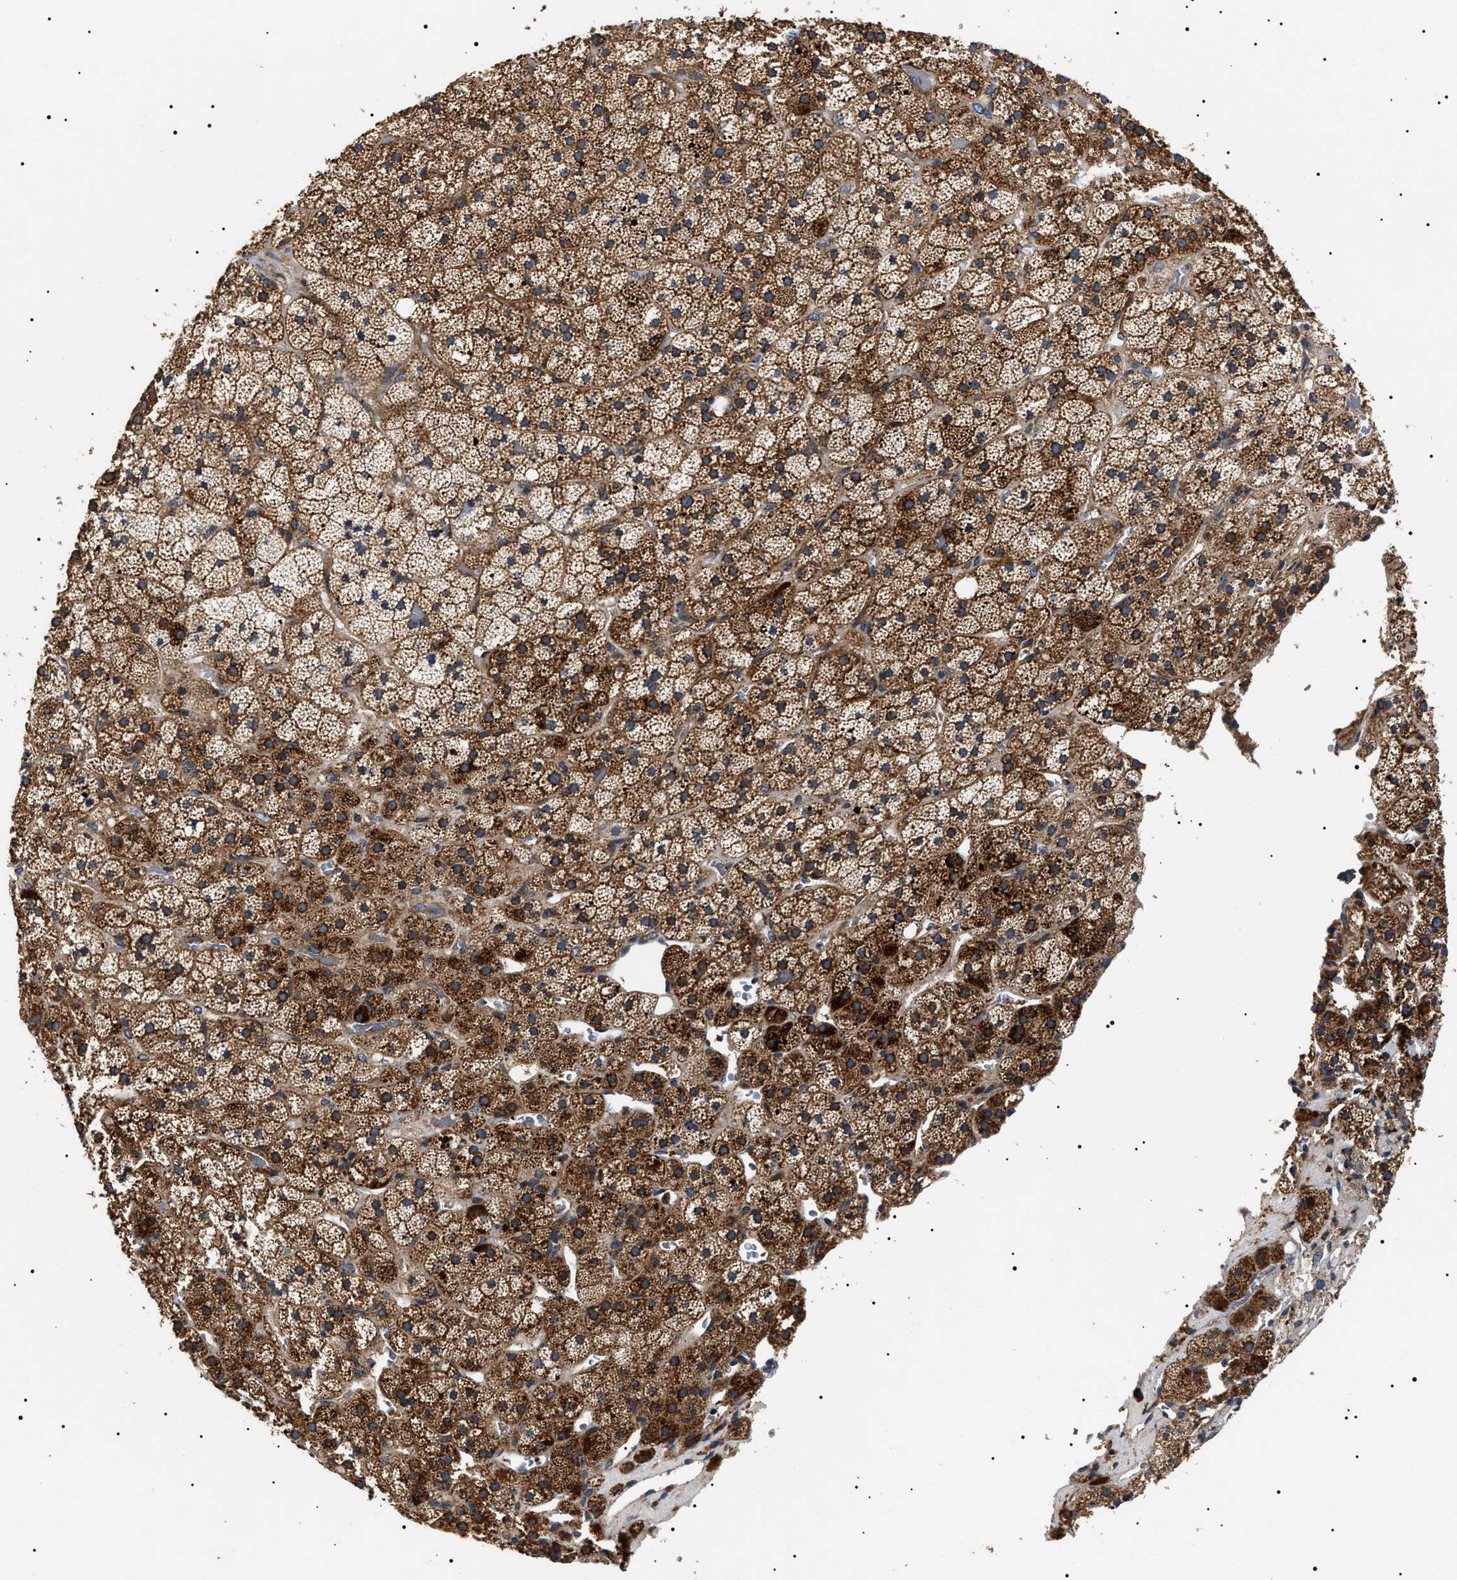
{"staining": {"intensity": "strong", "quantity": ">75%", "location": "cytoplasmic/membranous"}, "tissue": "adrenal gland", "cell_type": "Glandular cells", "image_type": "normal", "snomed": [{"axis": "morphology", "description": "Normal tissue, NOS"}, {"axis": "topography", "description": "Adrenal gland"}], "caption": "Protein expression by immunohistochemistry exhibits strong cytoplasmic/membranous expression in about >75% of glandular cells in benign adrenal gland. The staining was performed using DAB to visualize the protein expression in brown, while the nuclei were stained in blue with hematoxylin (Magnification: 20x).", "gene": "OXSM", "patient": {"sex": "male", "age": 57}}